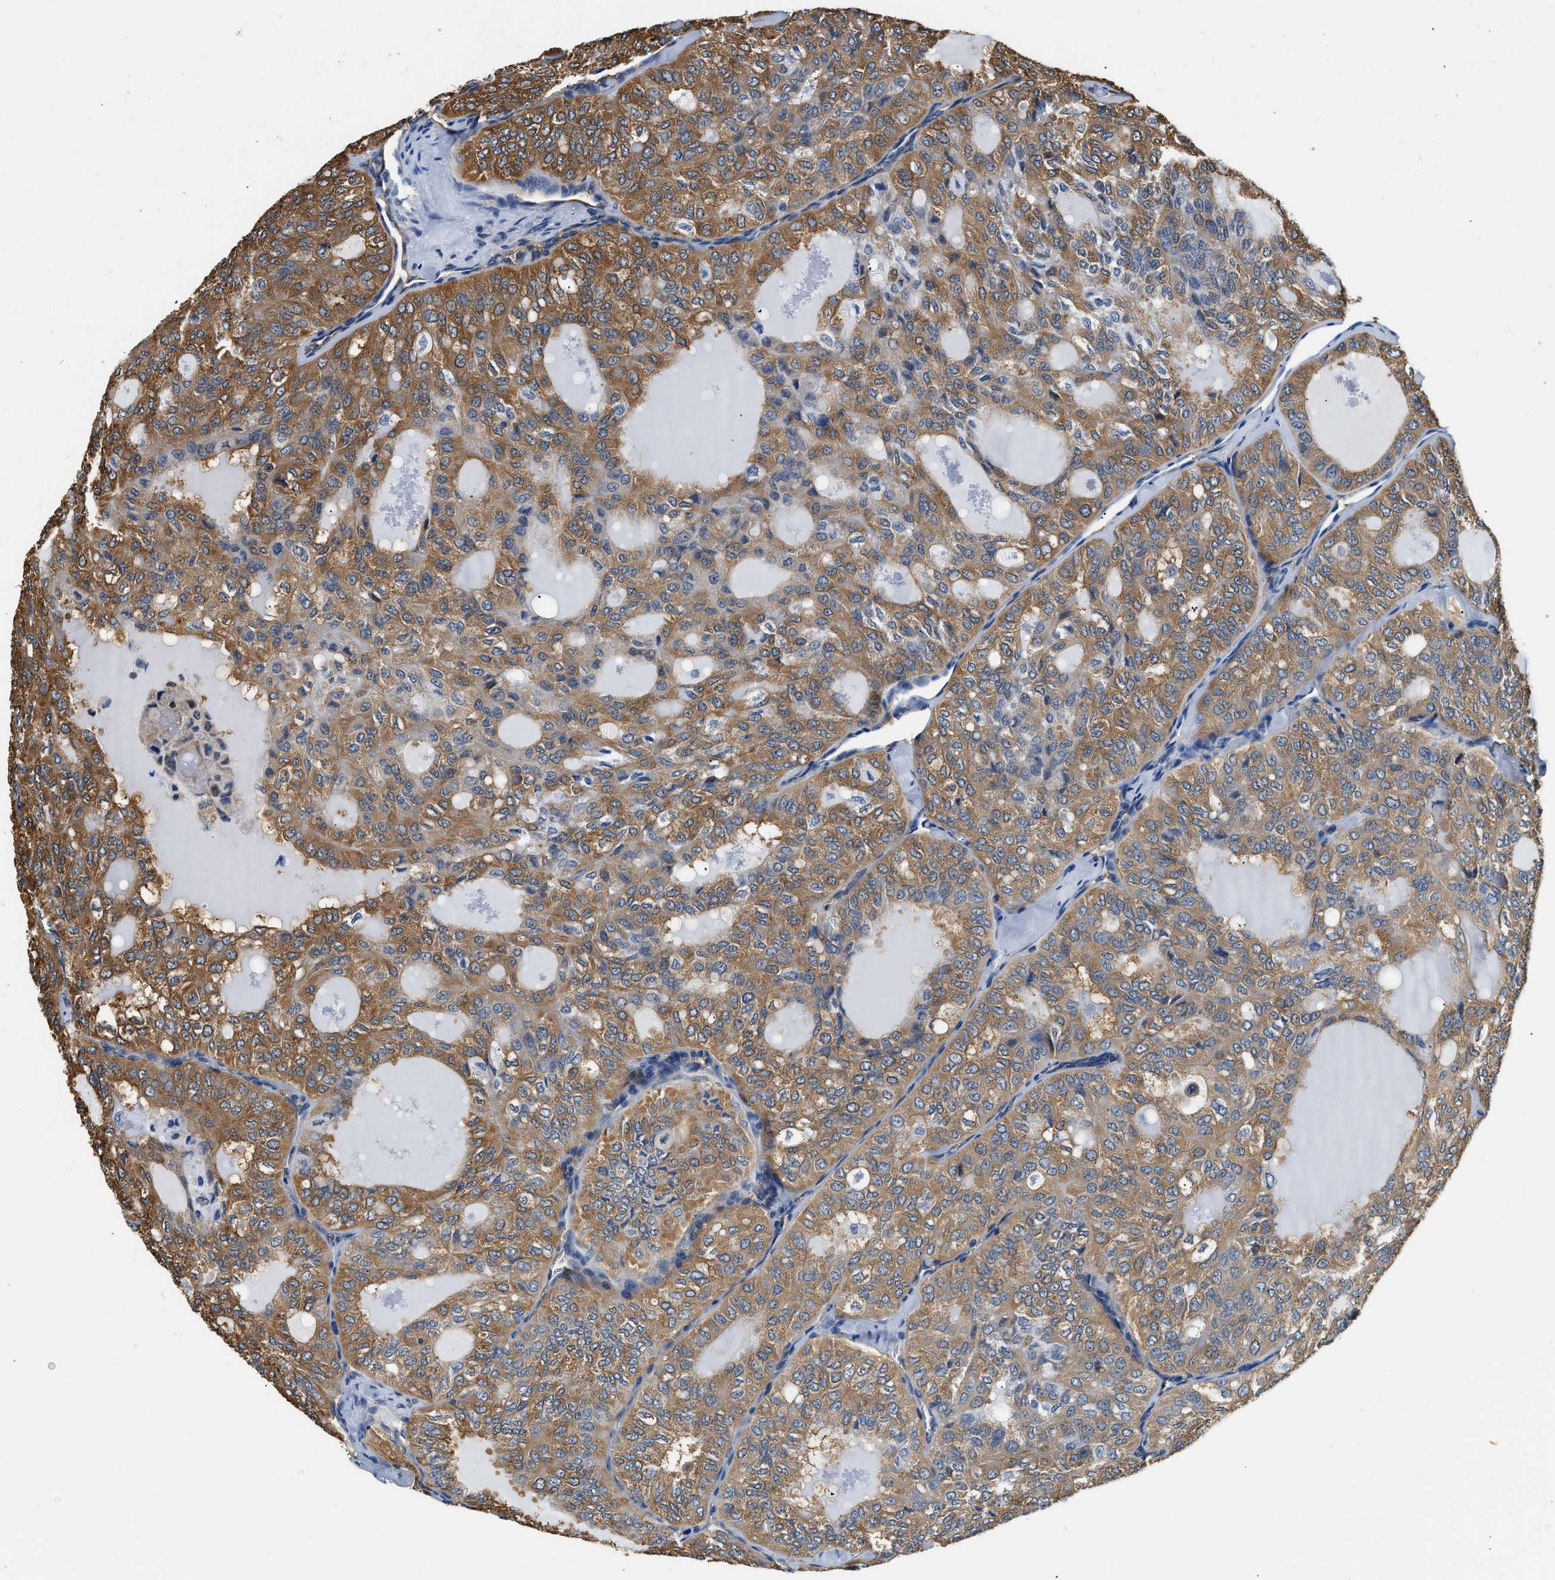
{"staining": {"intensity": "strong", "quantity": ">75%", "location": "cytoplasmic/membranous"}, "tissue": "thyroid cancer", "cell_type": "Tumor cells", "image_type": "cancer", "snomed": [{"axis": "morphology", "description": "Follicular adenoma carcinoma, NOS"}, {"axis": "topography", "description": "Thyroid gland"}], "caption": "Follicular adenoma carcinoma (thyroid) stained with immunohistochemistry (IHC) displays strong cytoplasmic/membranous staining in approximately >75% of tumor cells.", "gene": "PPP2R1B", "patient": {"sex": "male", "age": 75}}